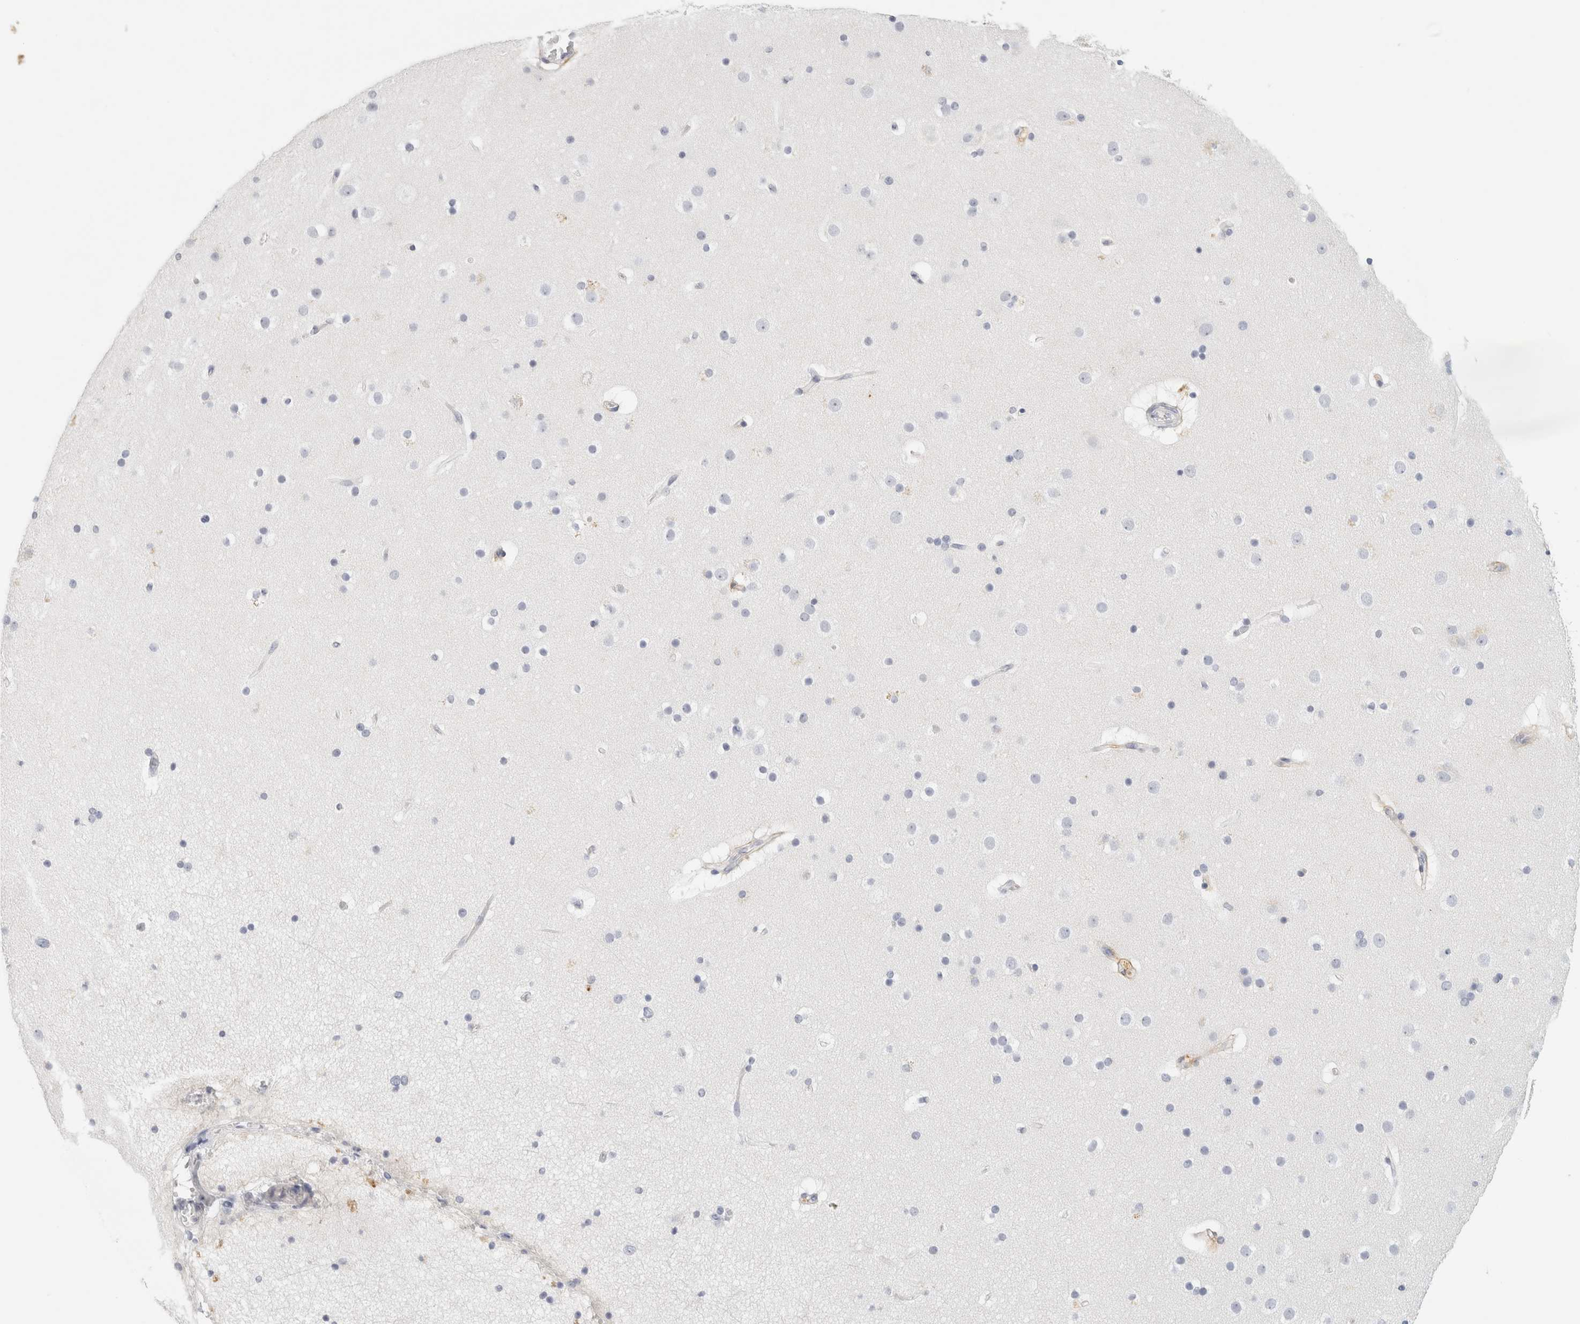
{"staining": {"intensity": "negative", "quantity": "none", "location": "none"}, "tissue": "cerebral cortex", "cell_type": "Endothelial cells", "image_type": "normal", "snomed": [{"axis": "morphology", "description": "Normal tissue, NOS"}, {"axis": "topography", "description": "Cerebral cortex"}], "caption": "A high-resolution histopathology image shows immunohistochemistry (IHC) staining of unremarkable cerebral cortex, which shows no significant expression in endothelial cells.", "gene": "FGL2", "patient": {"sex": "male", "age": 57}}